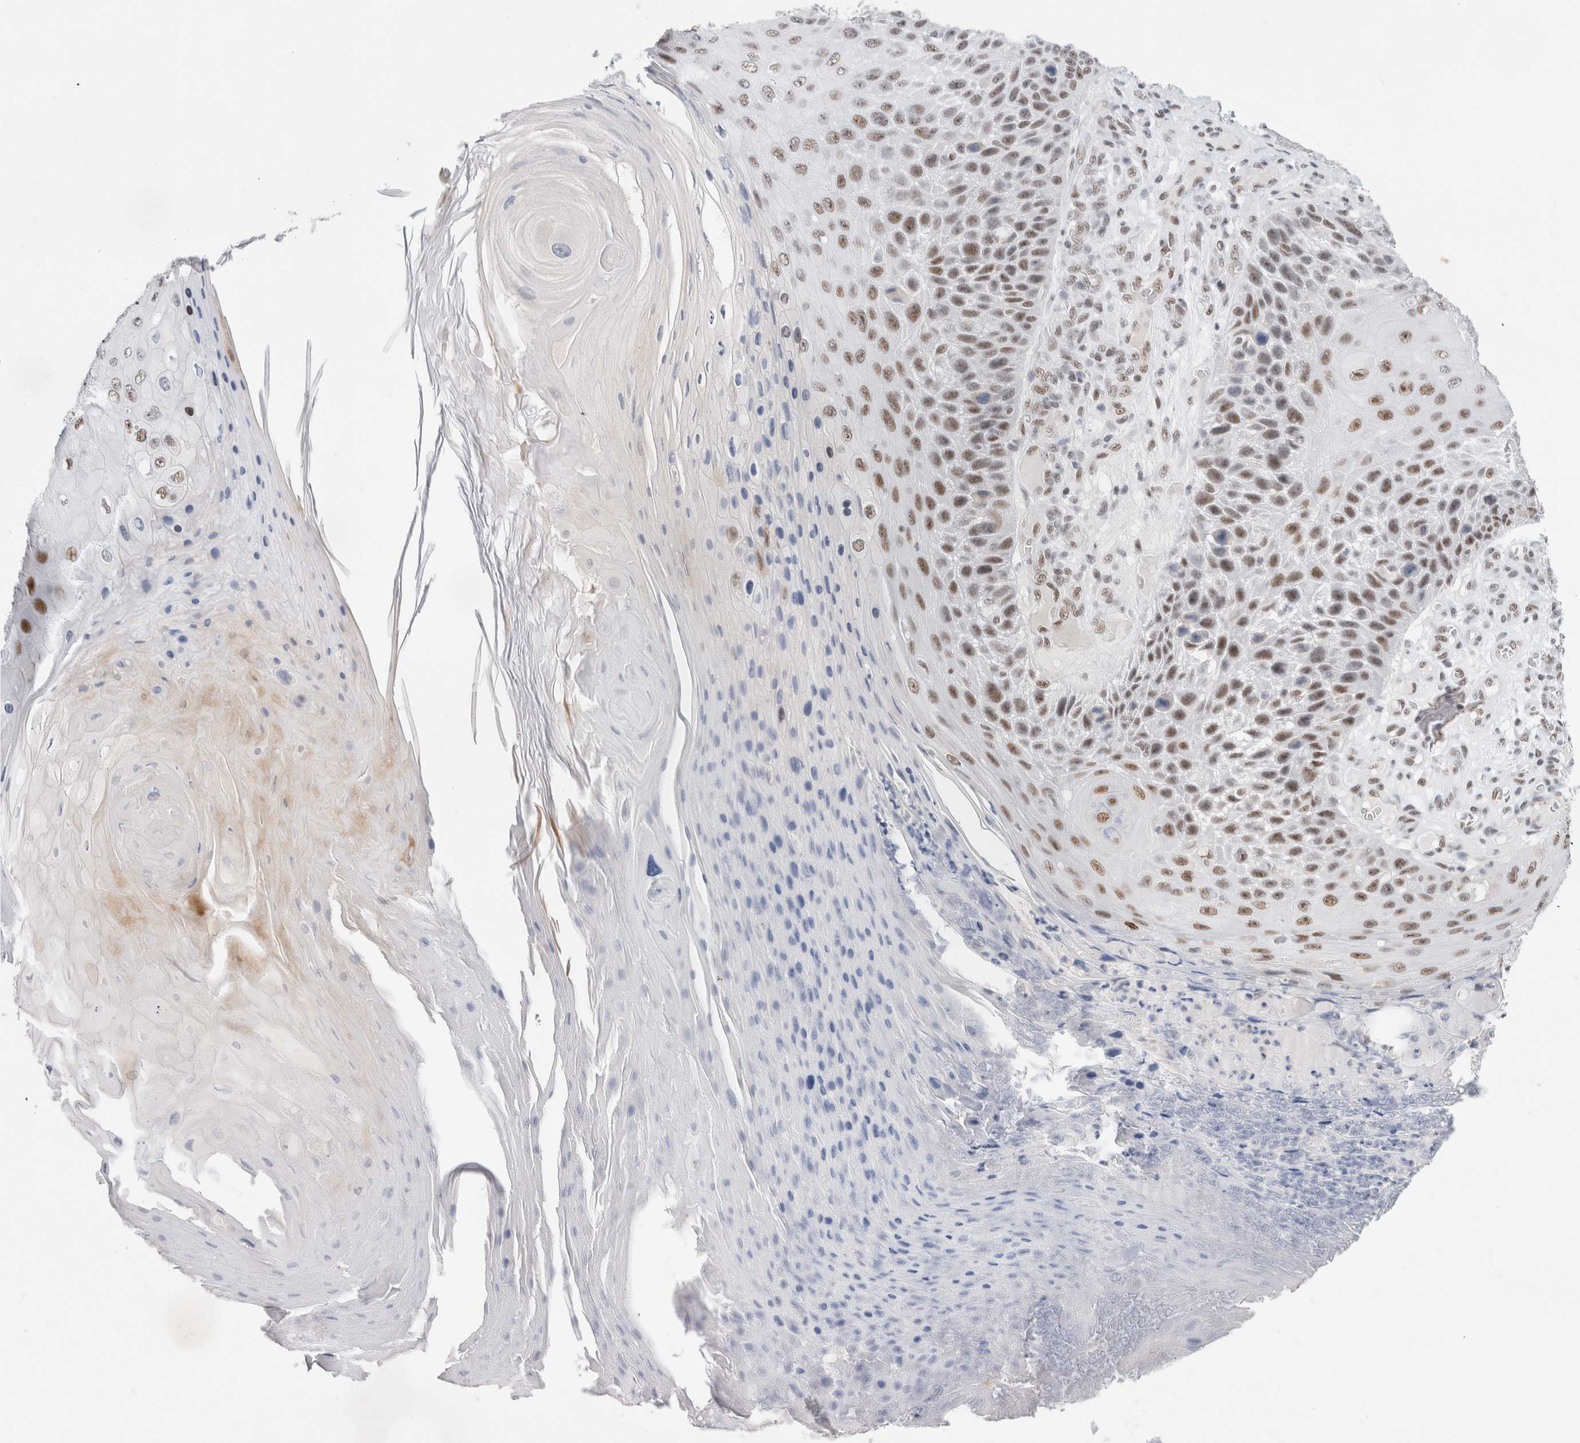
{"staining": {"intensity": "moderate", "quantity": ">75%", "location": "nuclear"}, "tissue": "skin cancer", "cell_type": "Tumor cells", "image_type": "cancer", "snomed": [{"axis": "morphology", "description": "Squamous cell carcinoma, NOS"}, {"axis": "topography", "description": "Skin"}], "caption": "A high-resolution photomicrograph shows IHC staining of skin cancer, which displays moderate nuclear positivity in about >75% of tumor cells.", "gene": "COPS7A", "patient": {"sex": "female", "age": 88}}